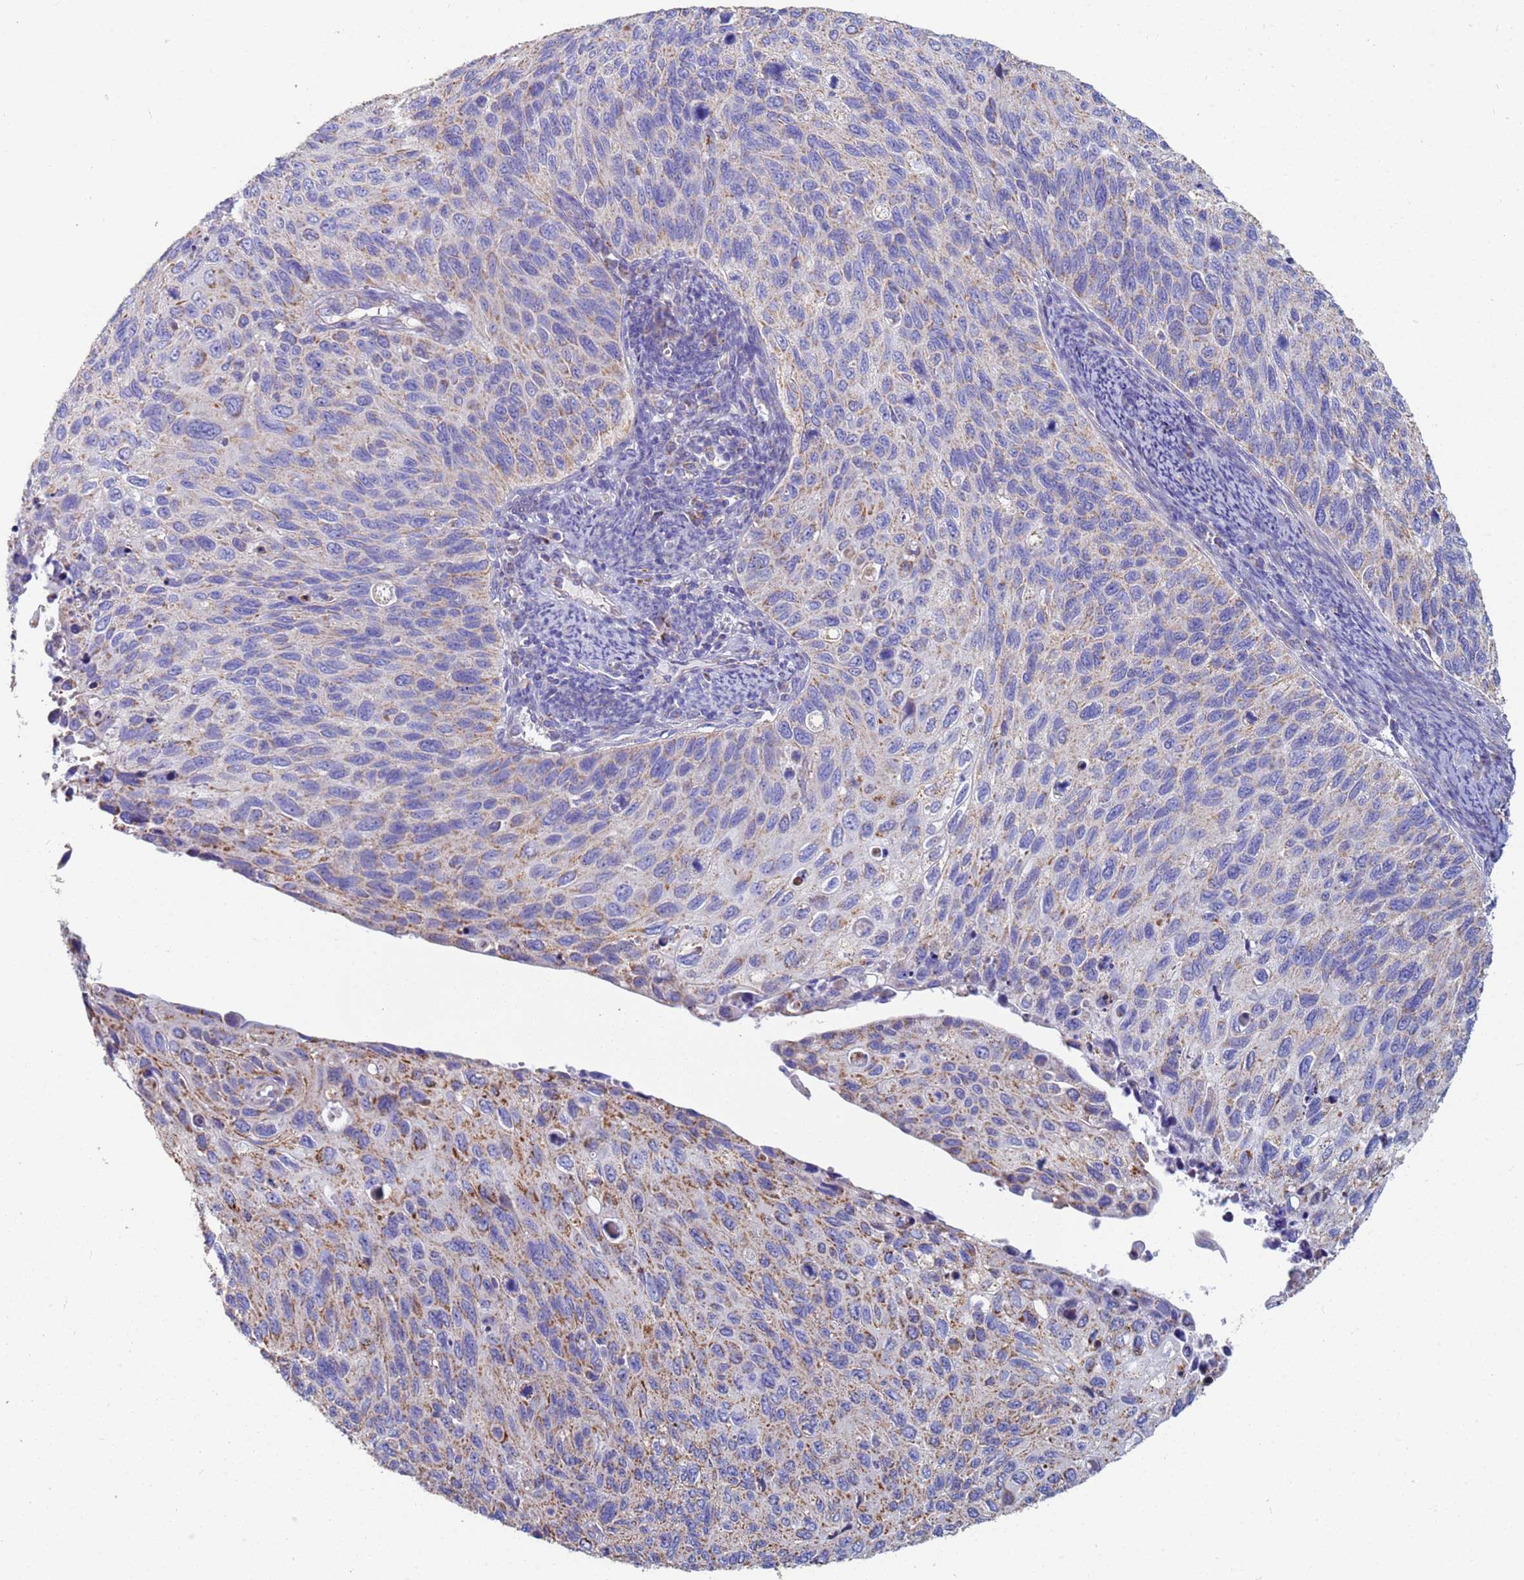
{"staining": {"intensity": "weak", "quantity": "25%-75%", "location": "cytoplasmic/membranous"}, "tissue": "cervical cancer", "cell_type": "Tumor cells", "image_type": "cancer", "snomed": [{"axis": "morphology", "description": "Squamous cell carcinoma, NOS"}, {"axis": "topography", "description": "Cervix"}], "caption": "Brown immunohistochemical staining in cervical cancer displays weak cytoplasmic/membranous positivity in approximately 25%-75% of tumor cells.", "gene": "UQCRH", "patient": {"sex": "female", "age": 70}}